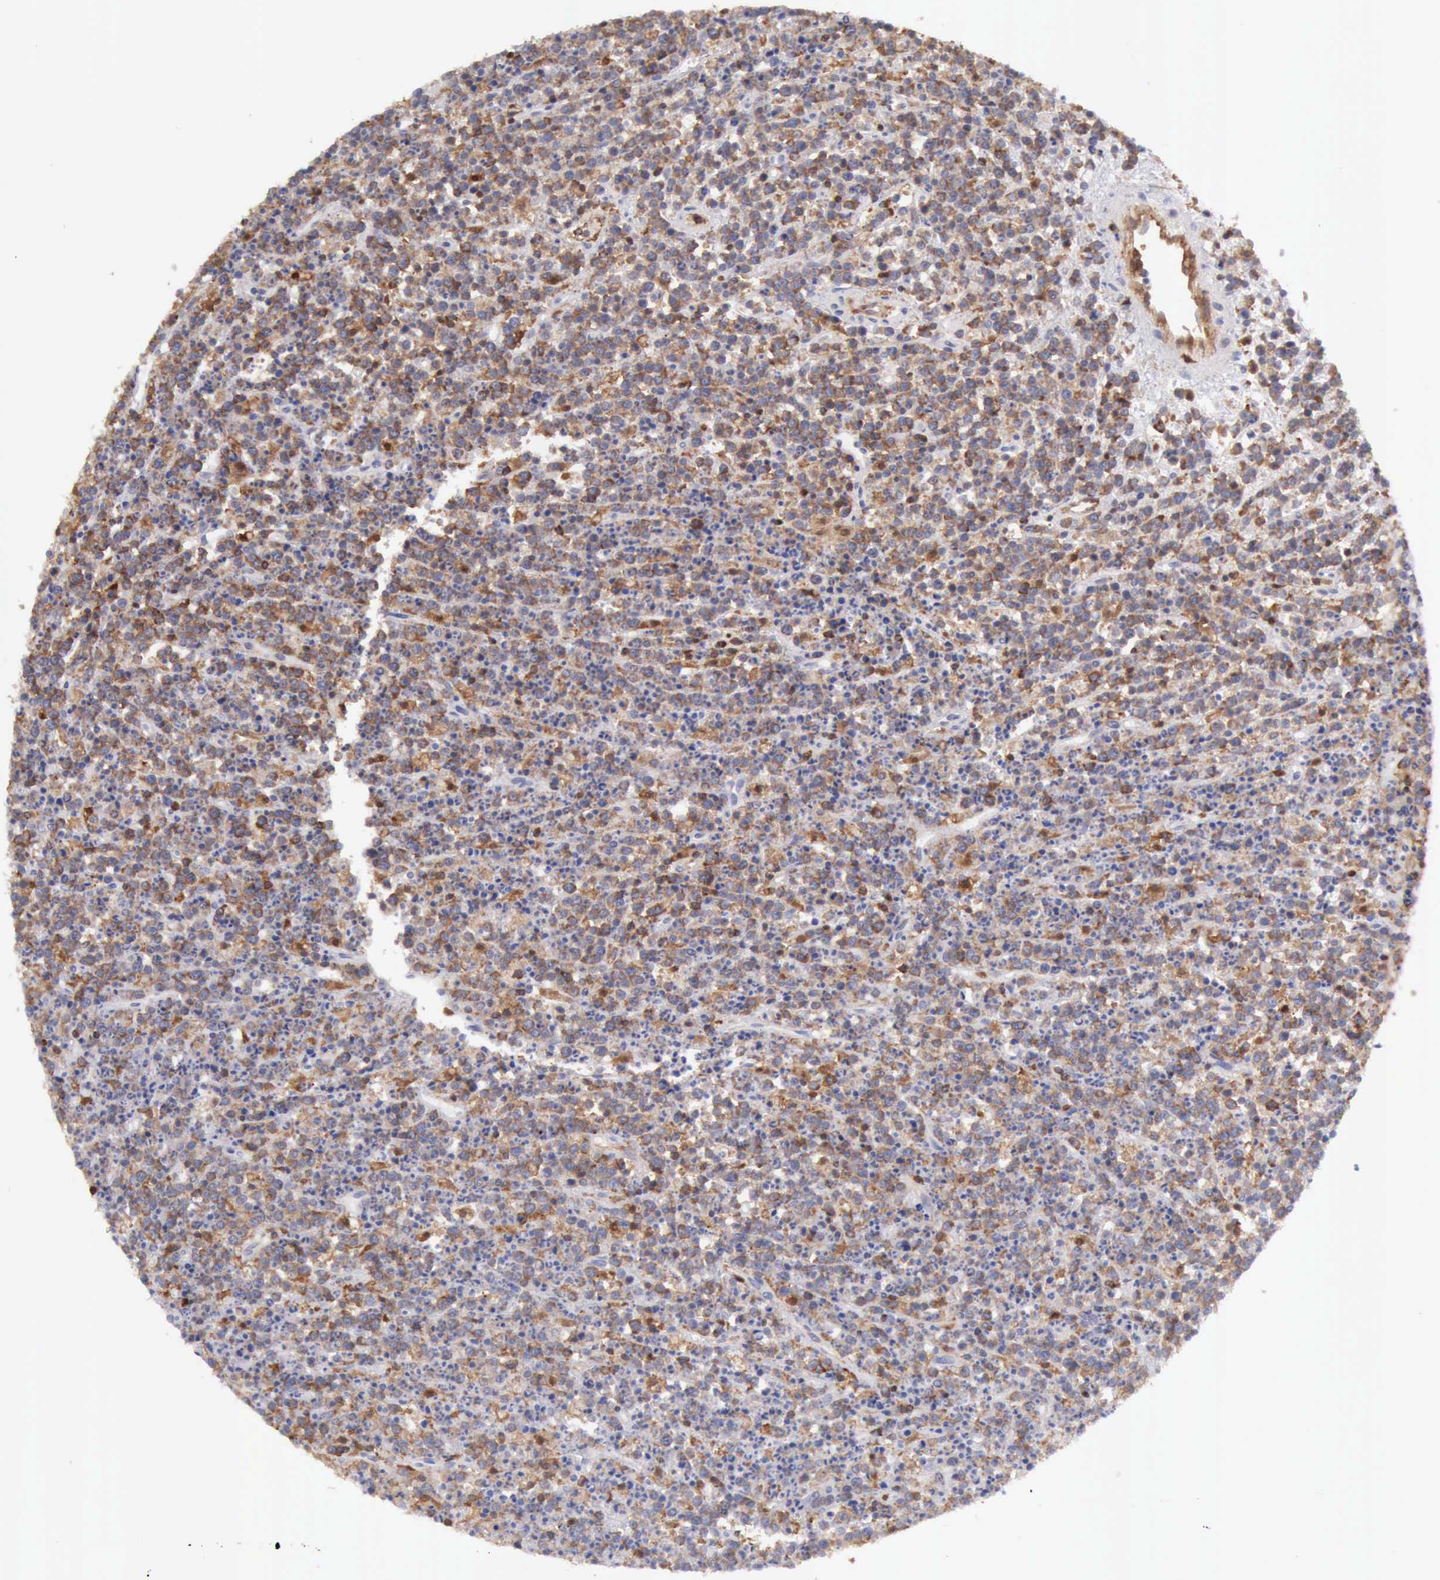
{"staining": {"intensity": "weak", "quantity": "25%-75%", "location": "cytoplasmic/membranous"}, "tissue": "lymphoma", "cell_type": "Tumor cells", "image_type": "cancer", "snomed": [{"axis": "morphology", "description": "Malignant lymphoma, non-Hodgkin's type, High grade"}, {"axis": "topography", "description": "Ovary"}], "caption": "High-grade malignant lymphoma, non-Hodgkin's type was stained to show a protein in brown. There is low levels of weak cytoplasmic/membranous positivity in about 25%-75% of tumor cells.", "gene": "ARHGAP4", "patient": {"sex": "female", "age": 56}}